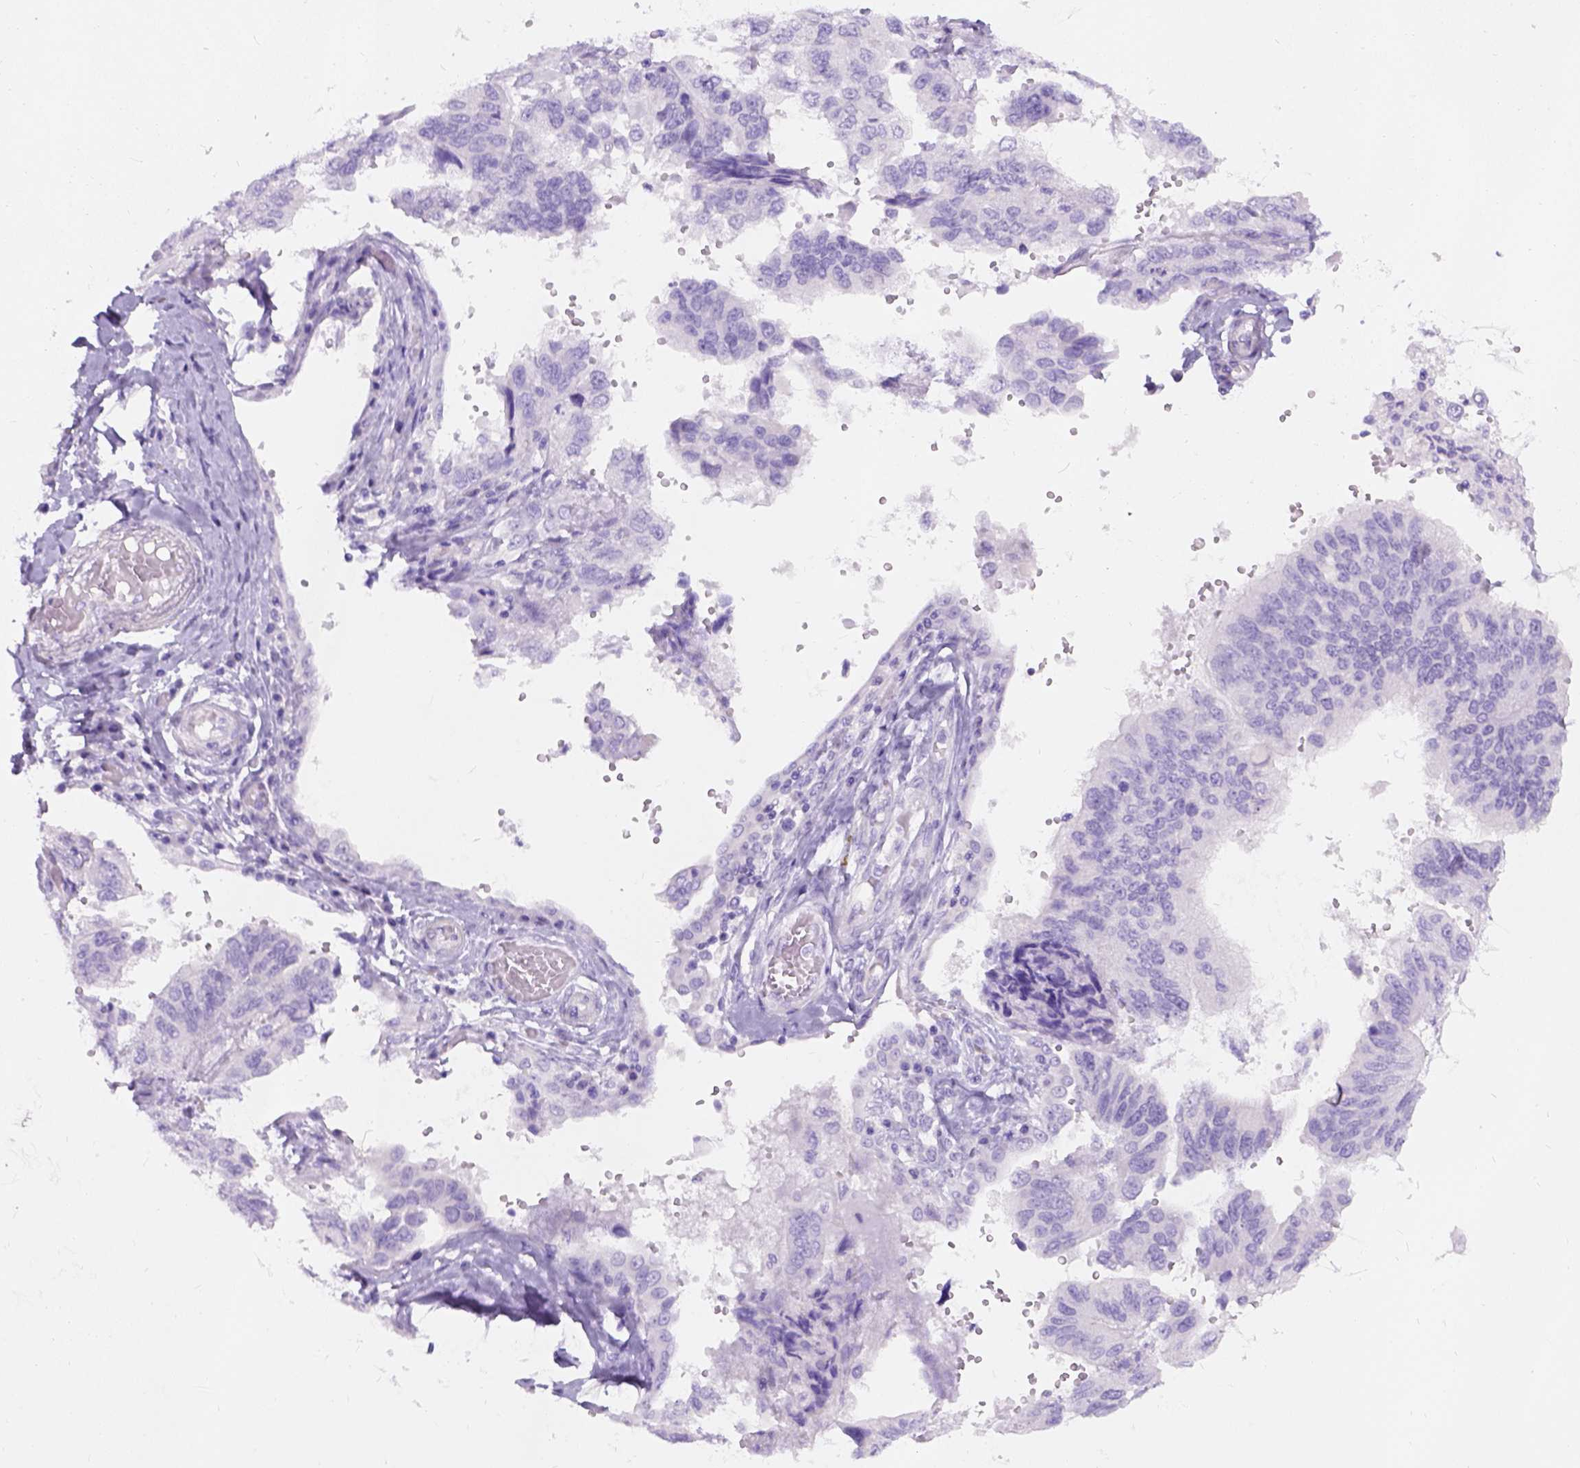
{"staining": {"intensity": "negative", "quantity": "none", "location": "none"}, "tissue": "ovarian cancer", "cell_type": "Tumor cells", "image_type": "cancer", "snomed": [{"axis": "morphology", "description": "Cystadenocarcinoma, serous, NOS"}, {"axis": "topography", "description": "Ovary"}], "caption": "DAB (3,3'-diaminobenzidine) immunohistochemical staining of human serous cystadenocarcinoma (ovarian) reveals no significant positivity in tumor cells.", "gene": "C7orf57", "patient": {"sex": "female", "age": 79}}